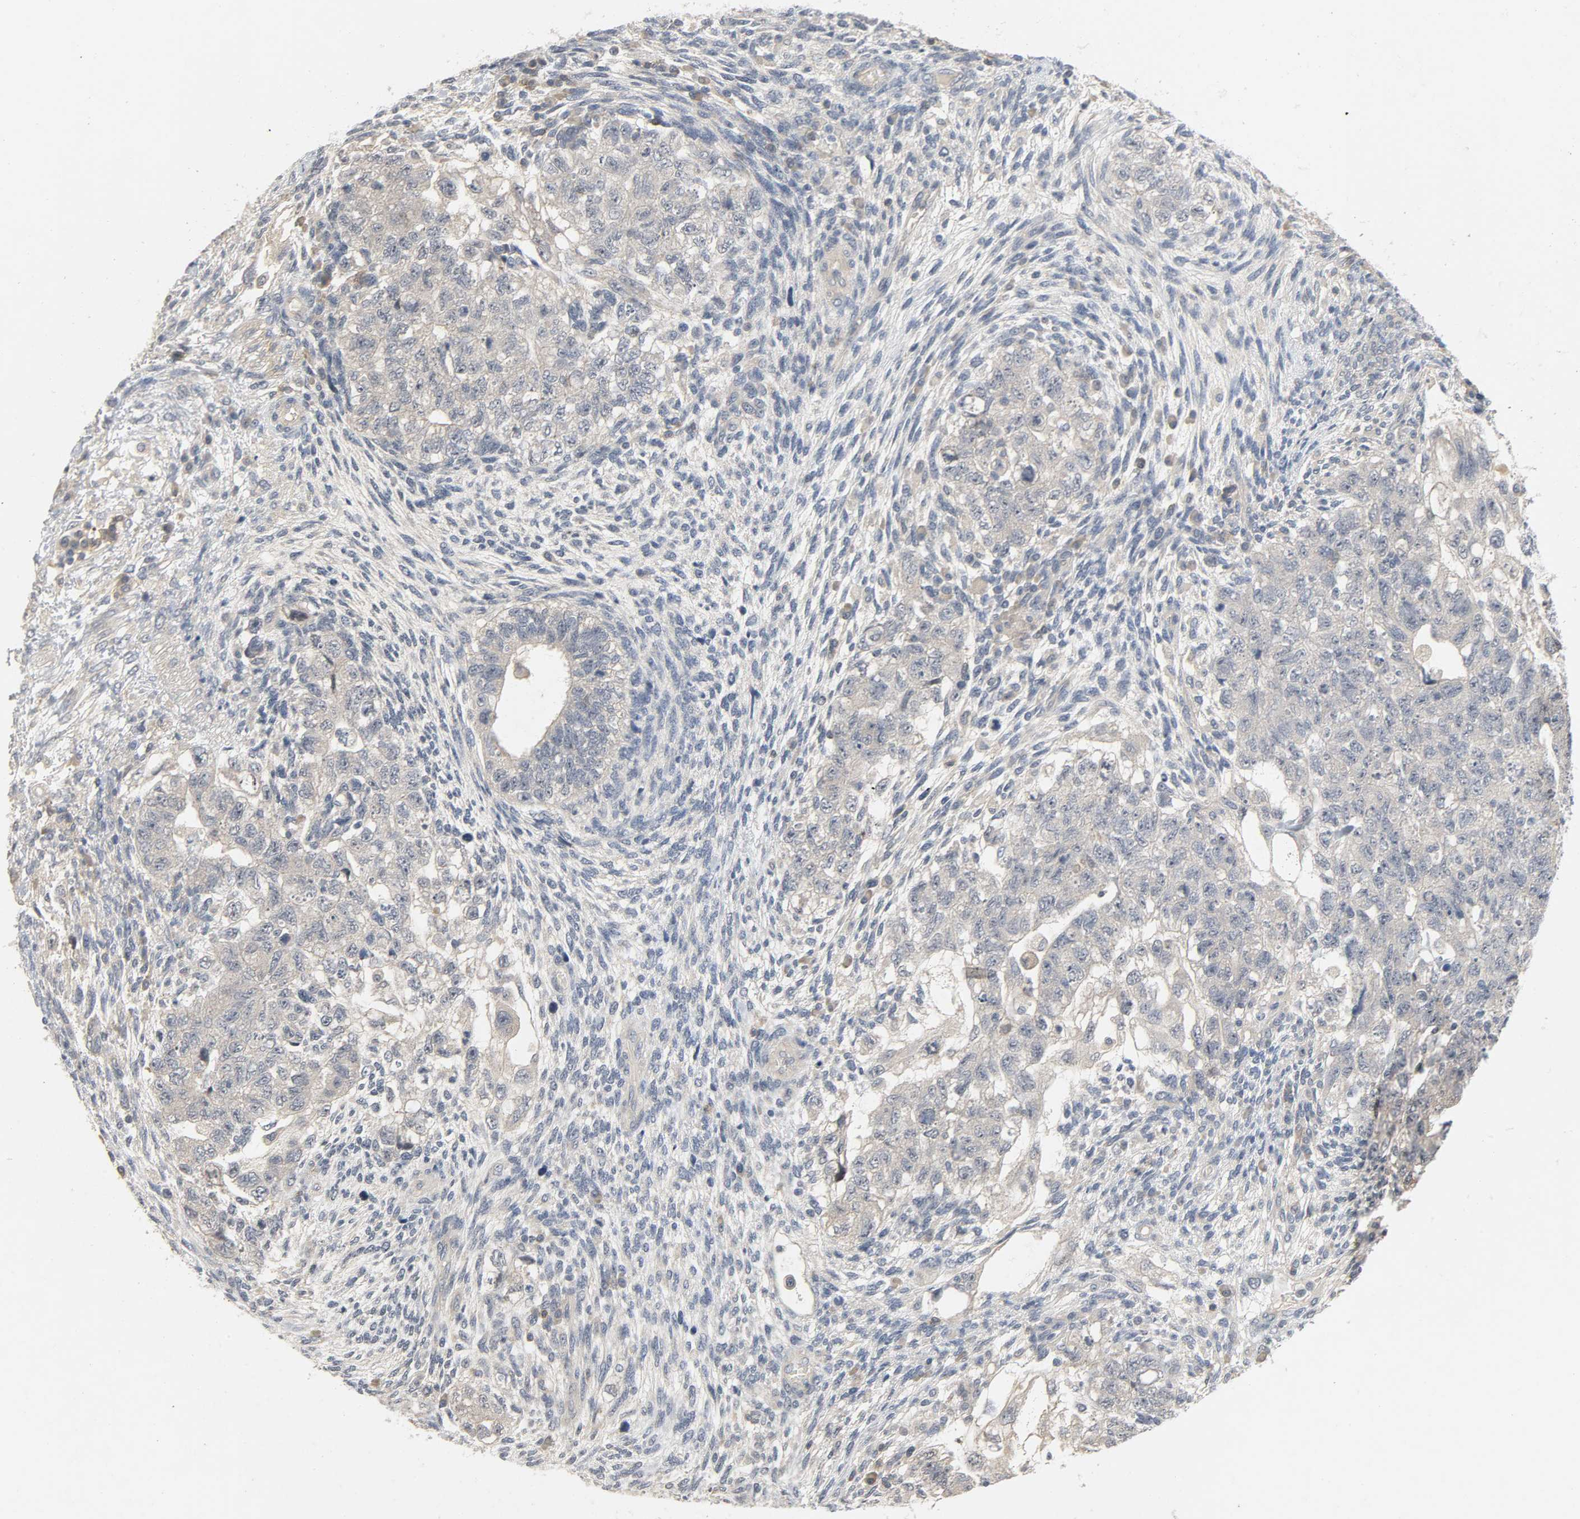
{"staining": {"intensity": "negative", "quantity": "none", "location": "none"}, "tissue": "testis cancer", "cell_type": "Tumor cells", "image_type": "cancer", "snomed": [{"axis": "morphology", "description": "Normal tissue, NOS"}, {"axis": "morphology", "description": "Carcinoma, Embryonal, NOS"}, {"axis": "topography", "description": "Testis"}], "caption": "IHC histopathology image of neoplastic tissue: testis cancer stained with DAB (3,3'-diaminobenzidine) exhibits no significant protein positivity in tumor cells. The staining was performed using DAB to visualize the protein expression in brown, while the nuclei were stained in blue with hematoxylin (Magnification: 20x).", "gene": "CD4", "patient": {"sex": "male", "age": 36}}